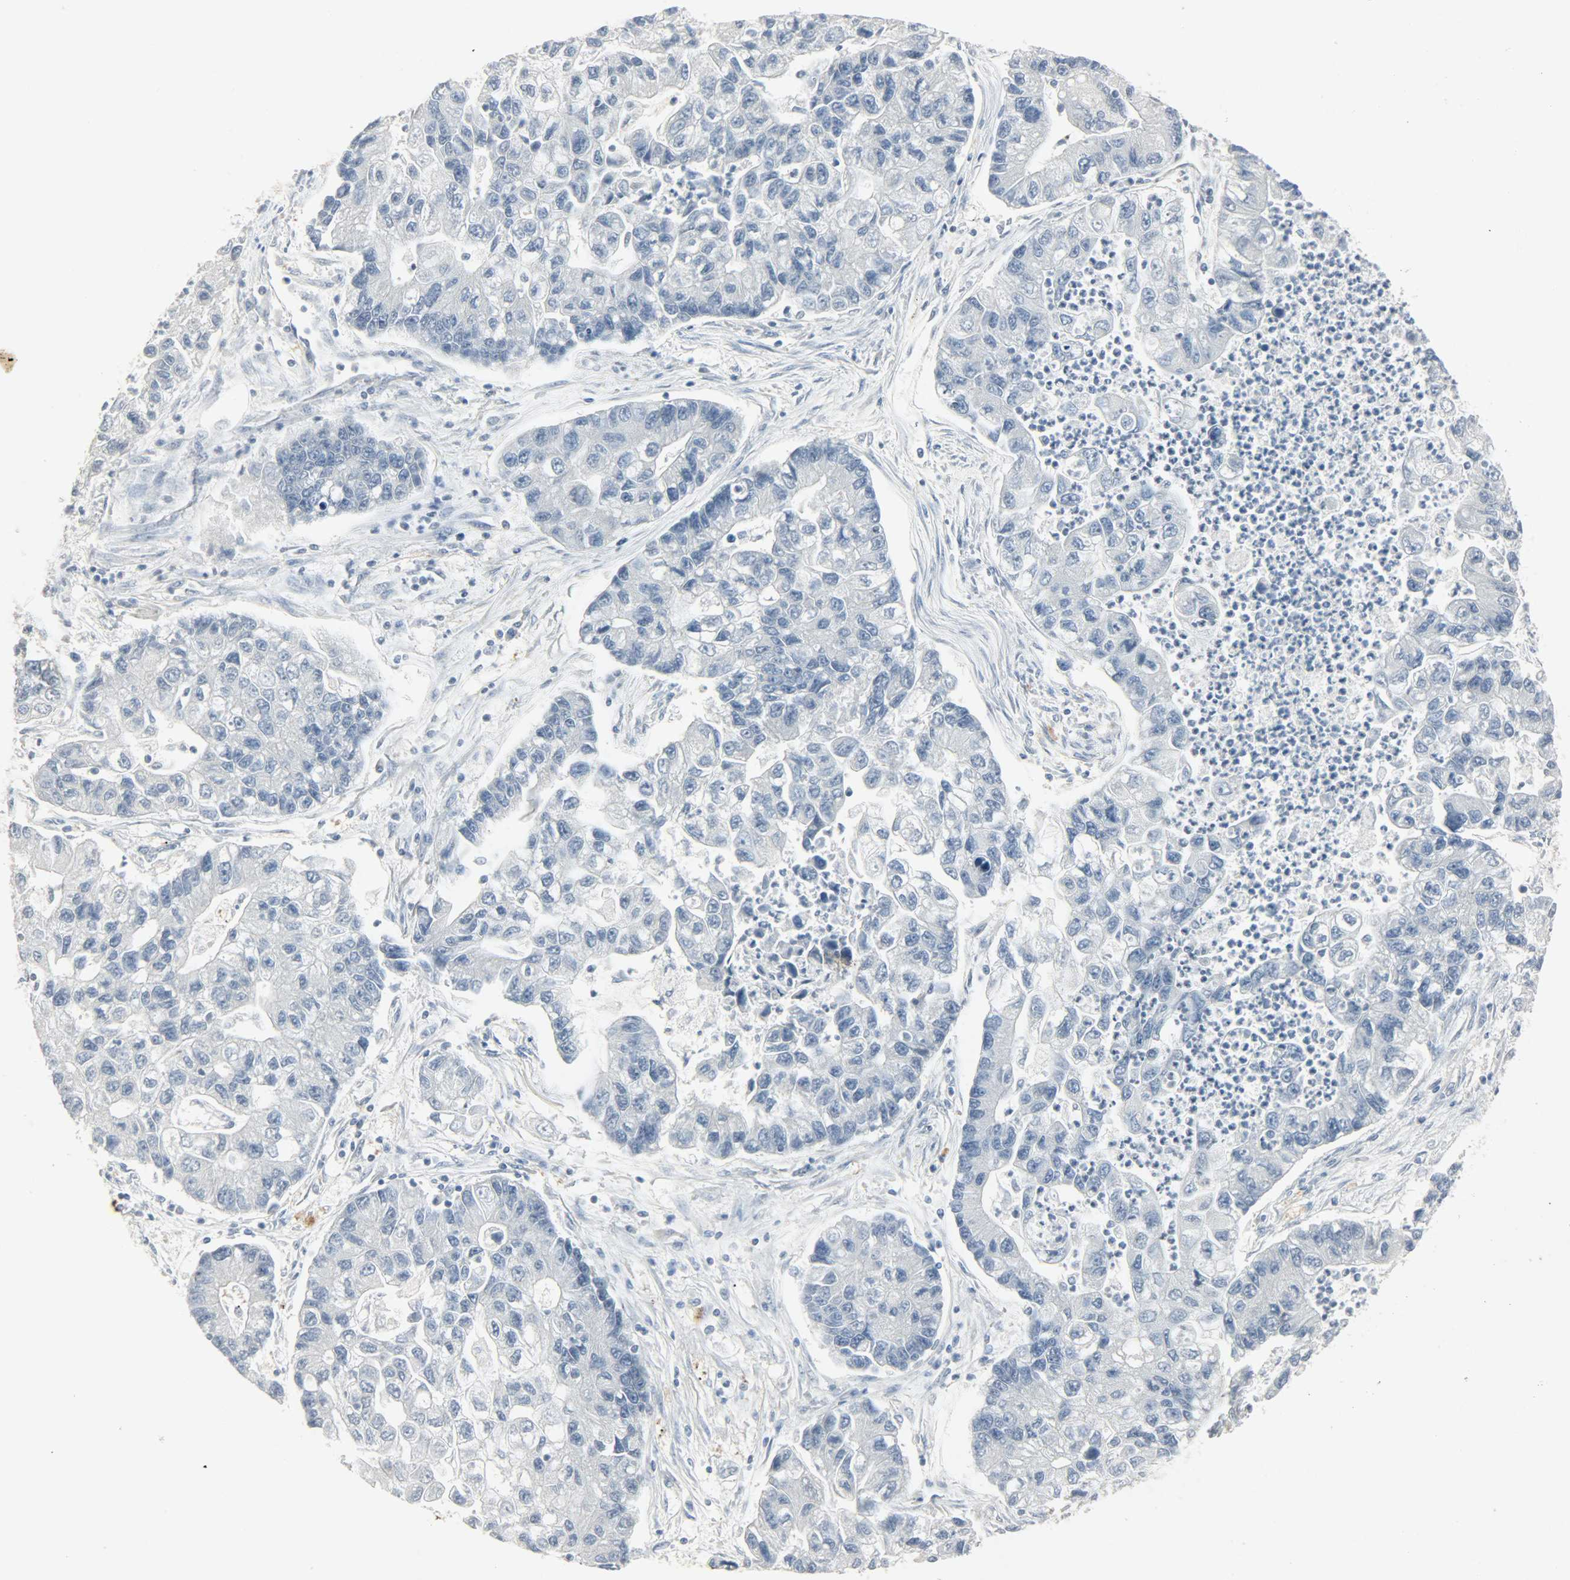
{"staining": {"intensity": "negative", "quantity": "none", "location": "none"}, "tissue": "lung cancer", "cell_type": "Tumor cells", "image_type": "cancer", "snomed": [{"axis": "morphology", "description": "Adenocarcinoma, NOS"}, {"axis": "topography", "description": "Lung"}], "caption": "Tumor cells show no significant staining in lung adenocarcinoma. The staining was performed using DAB to visualize the protein expression in brown, while the nuclei were stained in blue with hematoxylin (Magnification: 20x).", "gene": "CAMK4", "patient": {"sex": "female", "age": 51}}